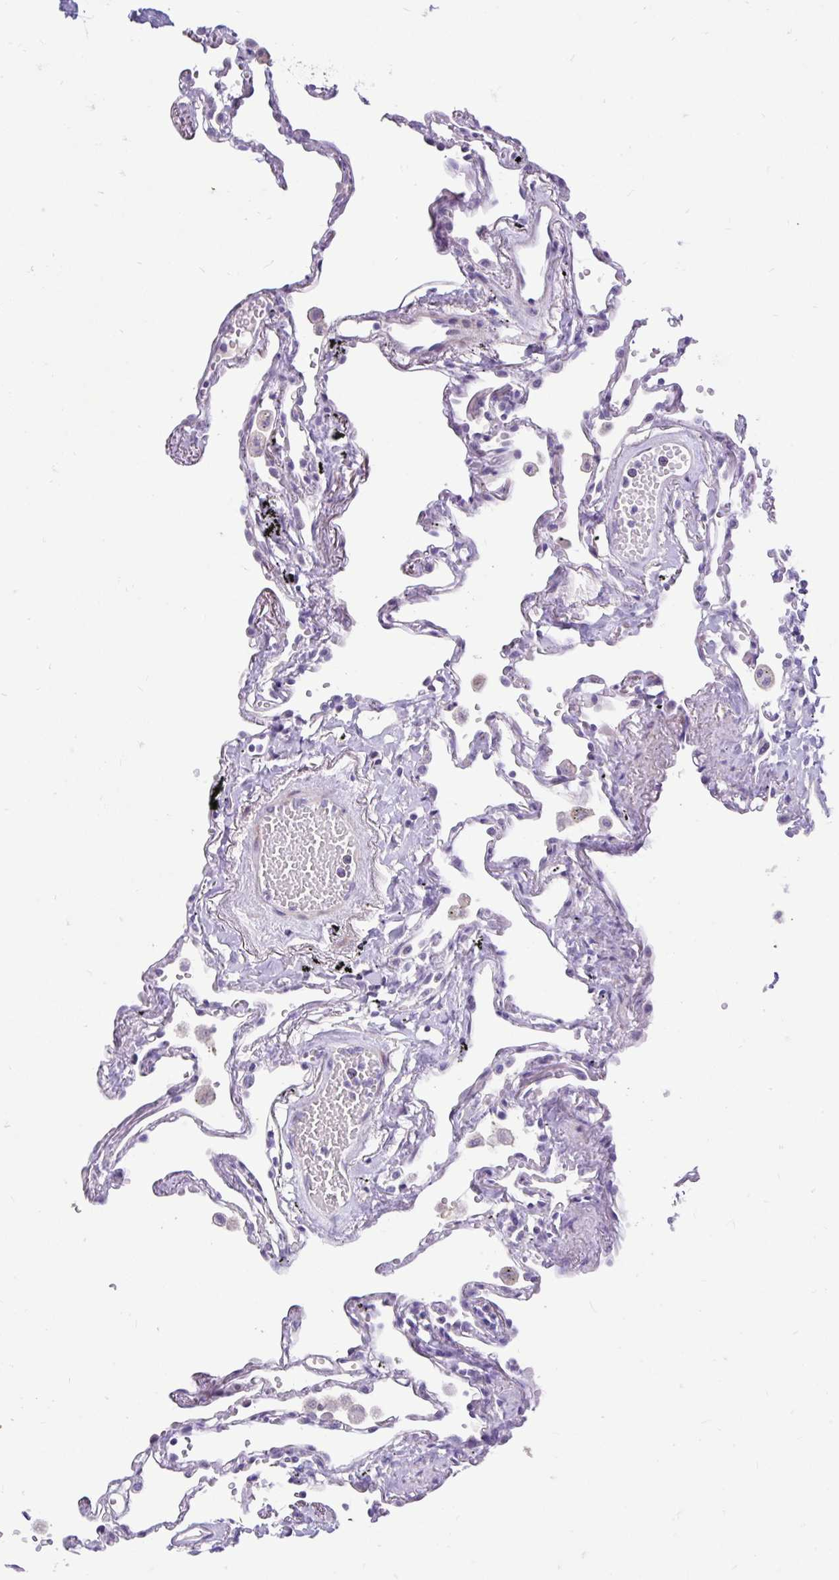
{"staining": {"intensity": "negative", "quantity": "none", "location": "none"}, "tissue": "lung", "cell_type": "Alveolar cells", "image_type": "normal", "snomed": [{"axis": "morphology", "description": "Normal tissue, NOS"}, {"axis": "topography", "description": "Lung"}], "caption": "IHC histopathology image of unremarkable lung: human lung stained with DAB (3,3'-diaminobenzidine) reveals no significant protein expression in alveolar cells.", "gene": "NHLH2", "patient": {"sex": "female", "age": 67}}